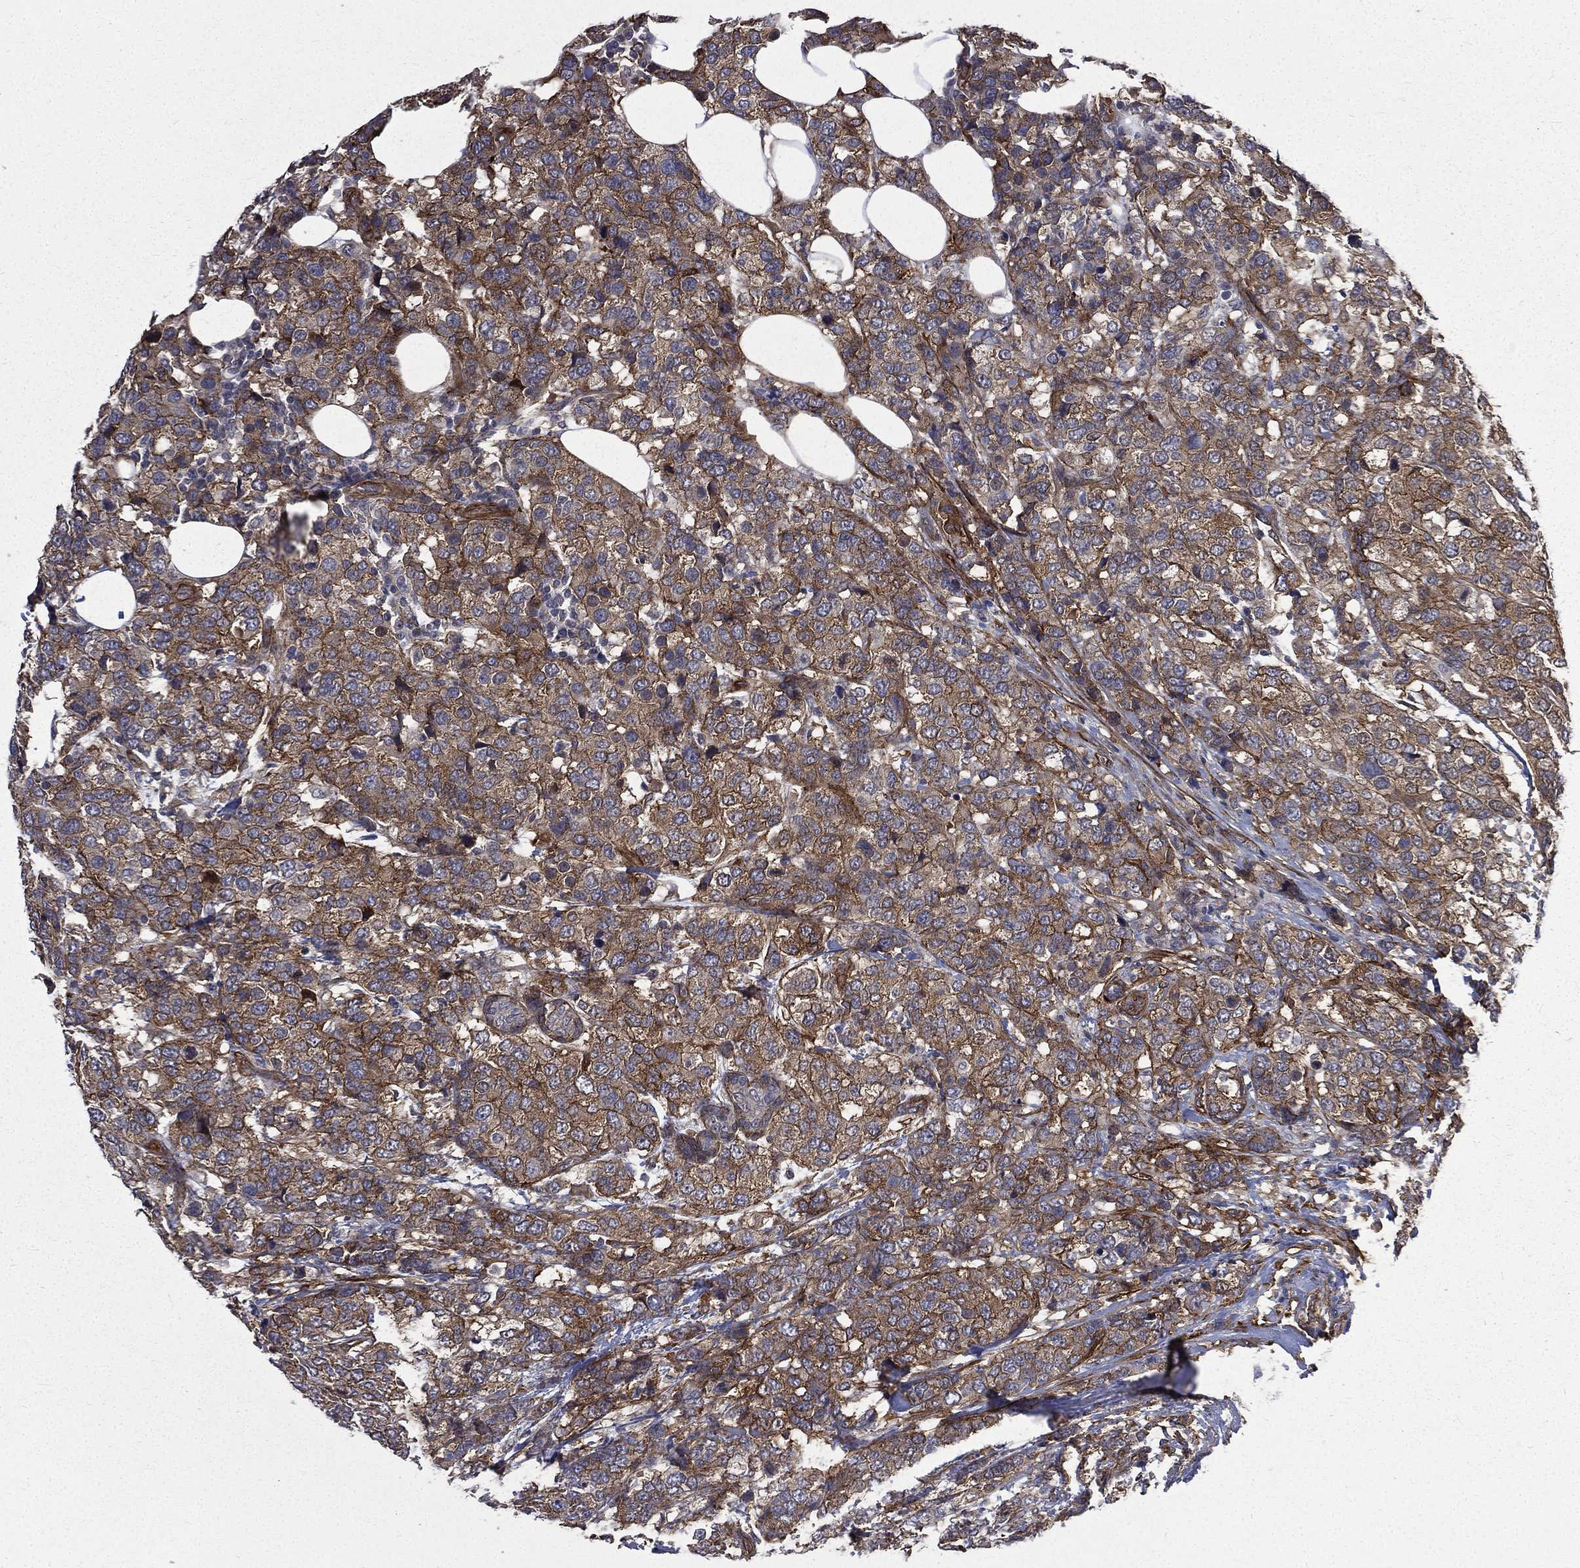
{"staining": {"intensity": "moderate", "quantity": ">75%", "location": "cytoplasmic/membranous"}, "tissue": "breast cancer", "cell_type": "Tumor cells", "image_type": "cancer", "snomed": [{"axis": "morphology", "description": "Lobular carcinoma"}, {"axis": "topography", "description": "Breast"}], "caption": "An IHC micrograph of neoplastic tissue is shown. Protein staining in brown labels moderate cytoplasmic/membranous positivity in breast lobular carcinoma within tumor cells.", "gene": "PPFIBP1", "patient": {"sex": "female", "age": 59}}